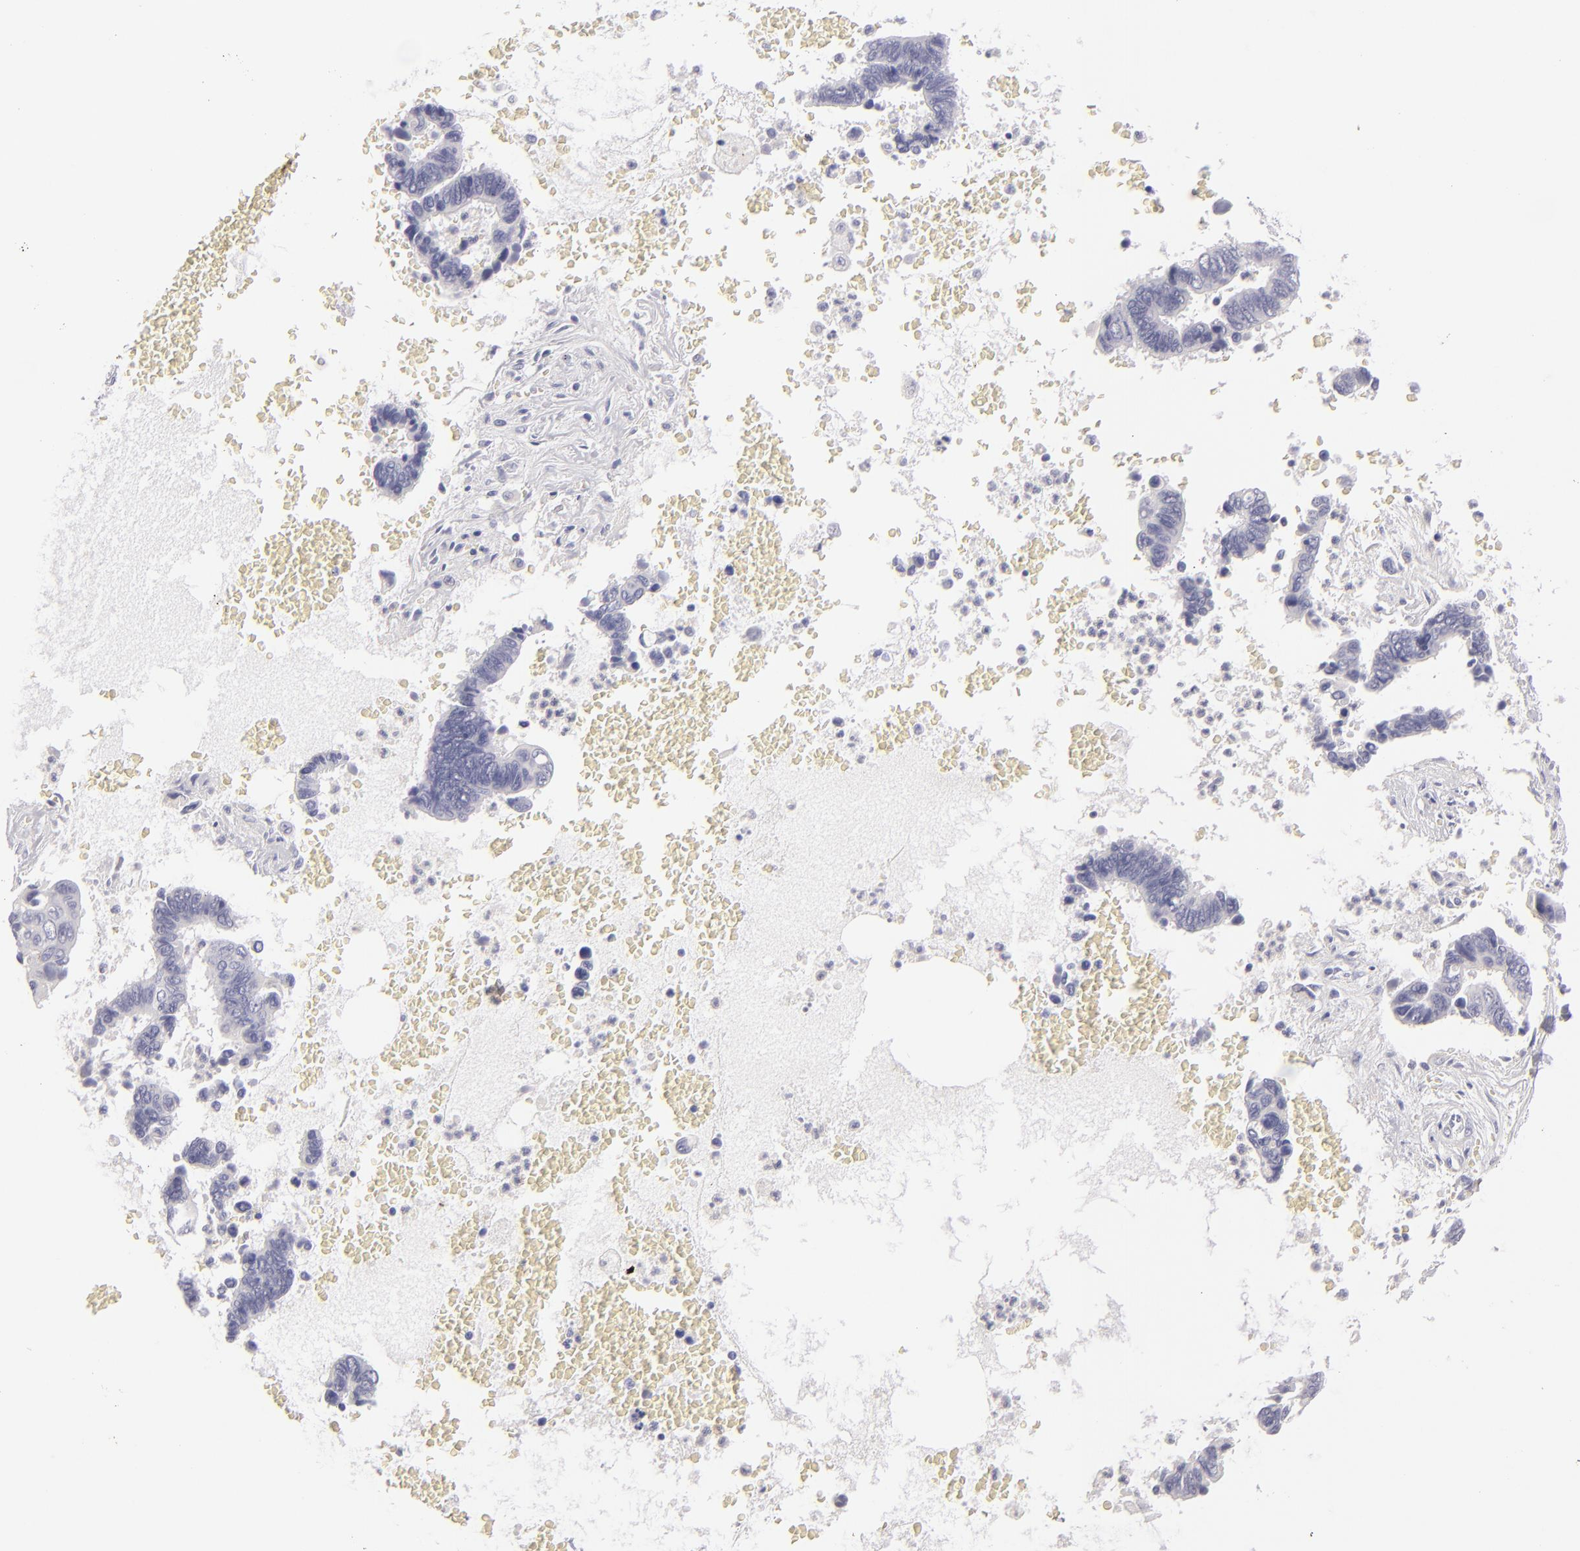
{"staining": {"intensity": "negative", "quantity": "none", "location": "none"}, "tissue": "pancreatic cancer", "cell_type": "Tumor cells", "image_type": "cancer", "snomed": [{"axis": "morphology", "description": "Adenocarcinoma, NOS"}, {"axis": "topography", "description": "Pancreas"}], "caption": "Immunohistochemistry of pancreatic cancer (adenocarcinoma) demonstrates no staining in tumor cells. Brightfield microscopy of IHC stained with DAB (3,3'-diaminobenzidine) (brown) and hematoxylin (blue), captured at high magnification.", "gene": "TNNC1", "patient": {"sex": "female", "age": 70}}